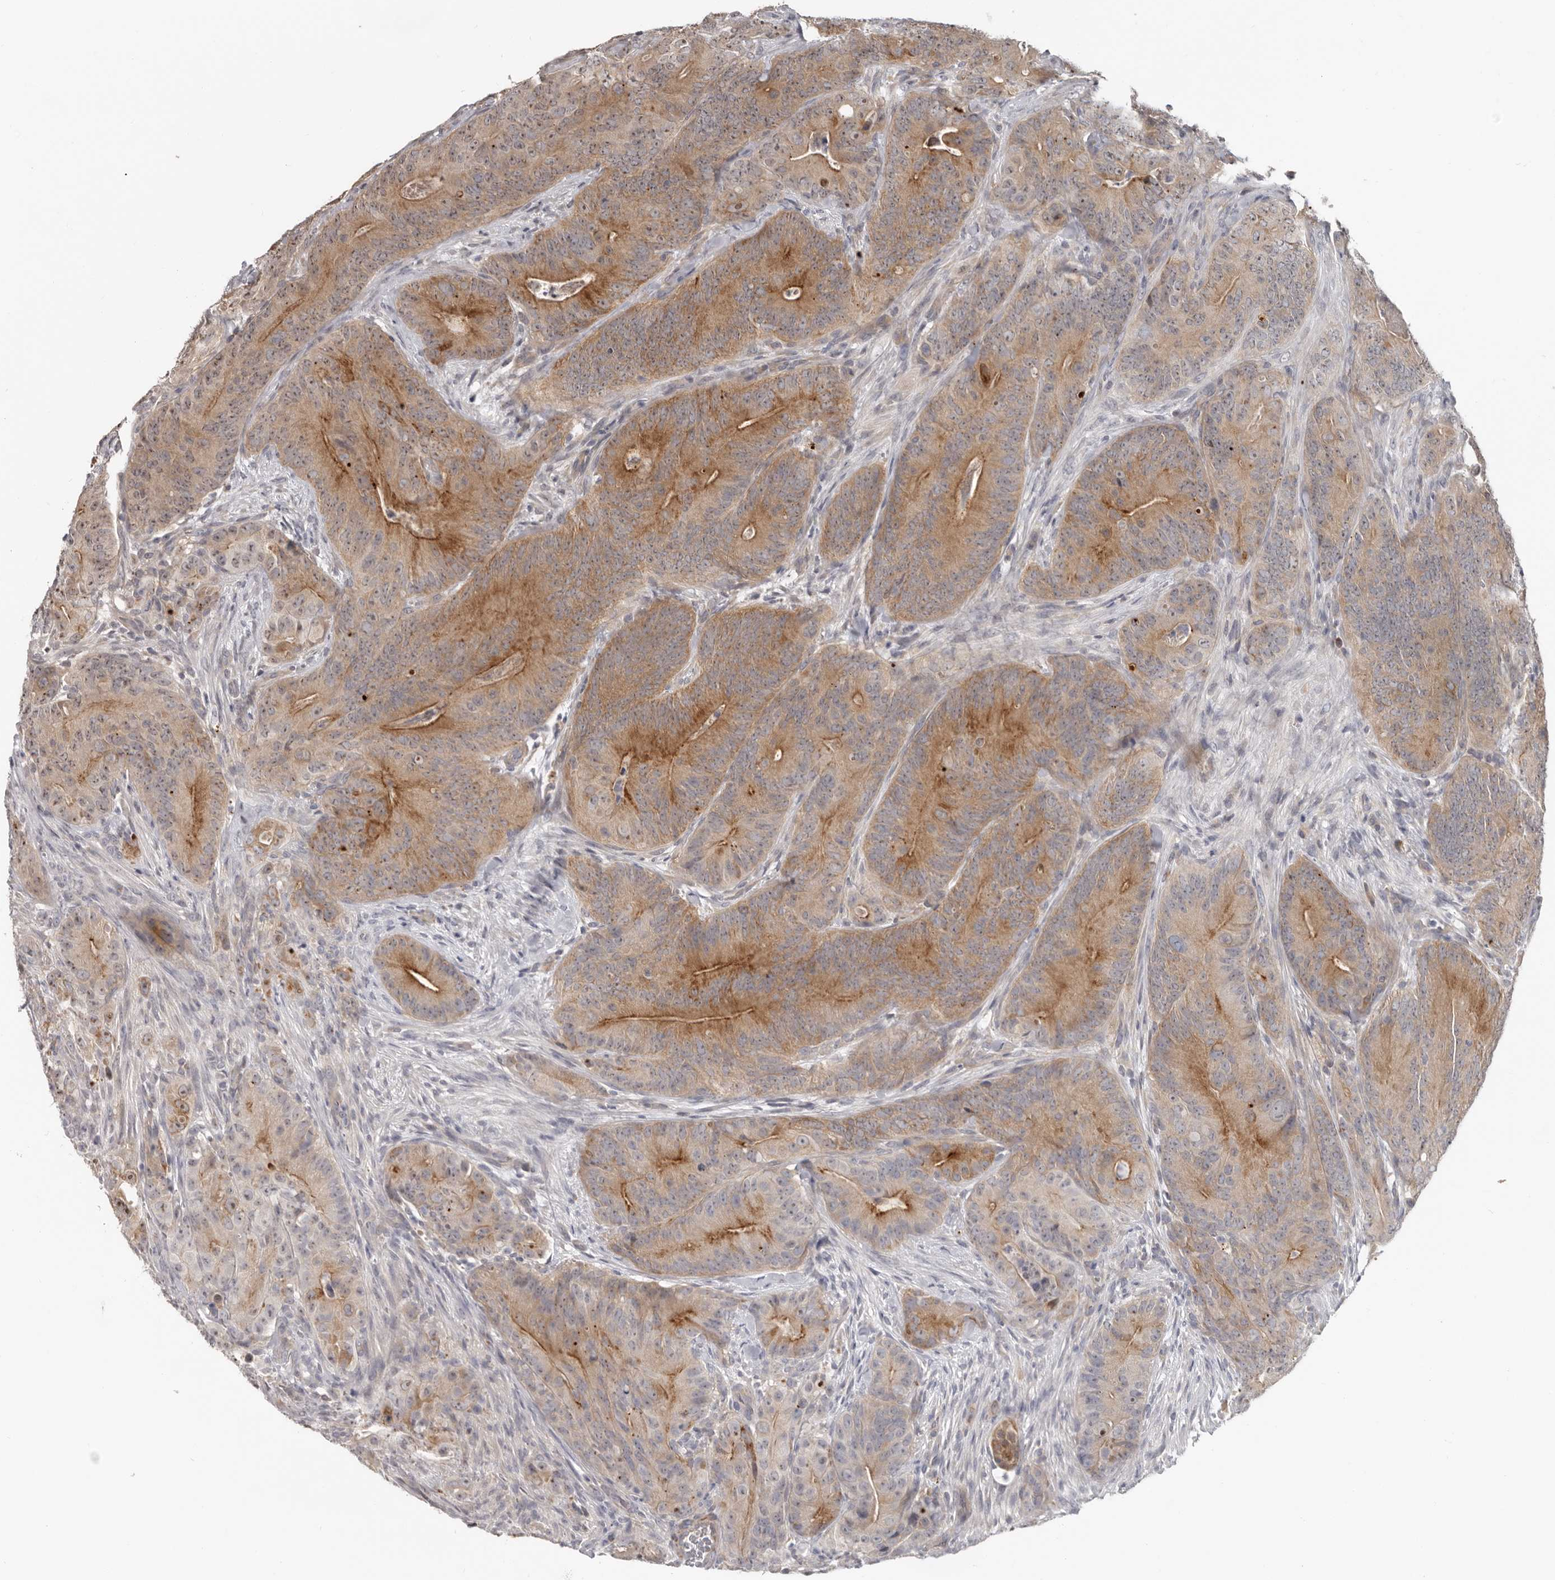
{"staining": {"intensity": "moderate", "quantity": ">75%", "location": "cytoplasmic/membranous"}, "tissue": "colorectal cancer", "cell_type": "Tumor cells", "image_type": "cancer", "snomed": [{"axis": "morphology", "description": "Normal tissue, NOS"}, {"axis": "topography", "description": "Colon"}], "caption": "Immunohistochemical staining of human colorectal cancer shows moderate cytoplasmic/membranous protein staining in approximately >75% of tumor cells.", "gene": "BAD", "patient": {"sex": "female", "age": 82}}